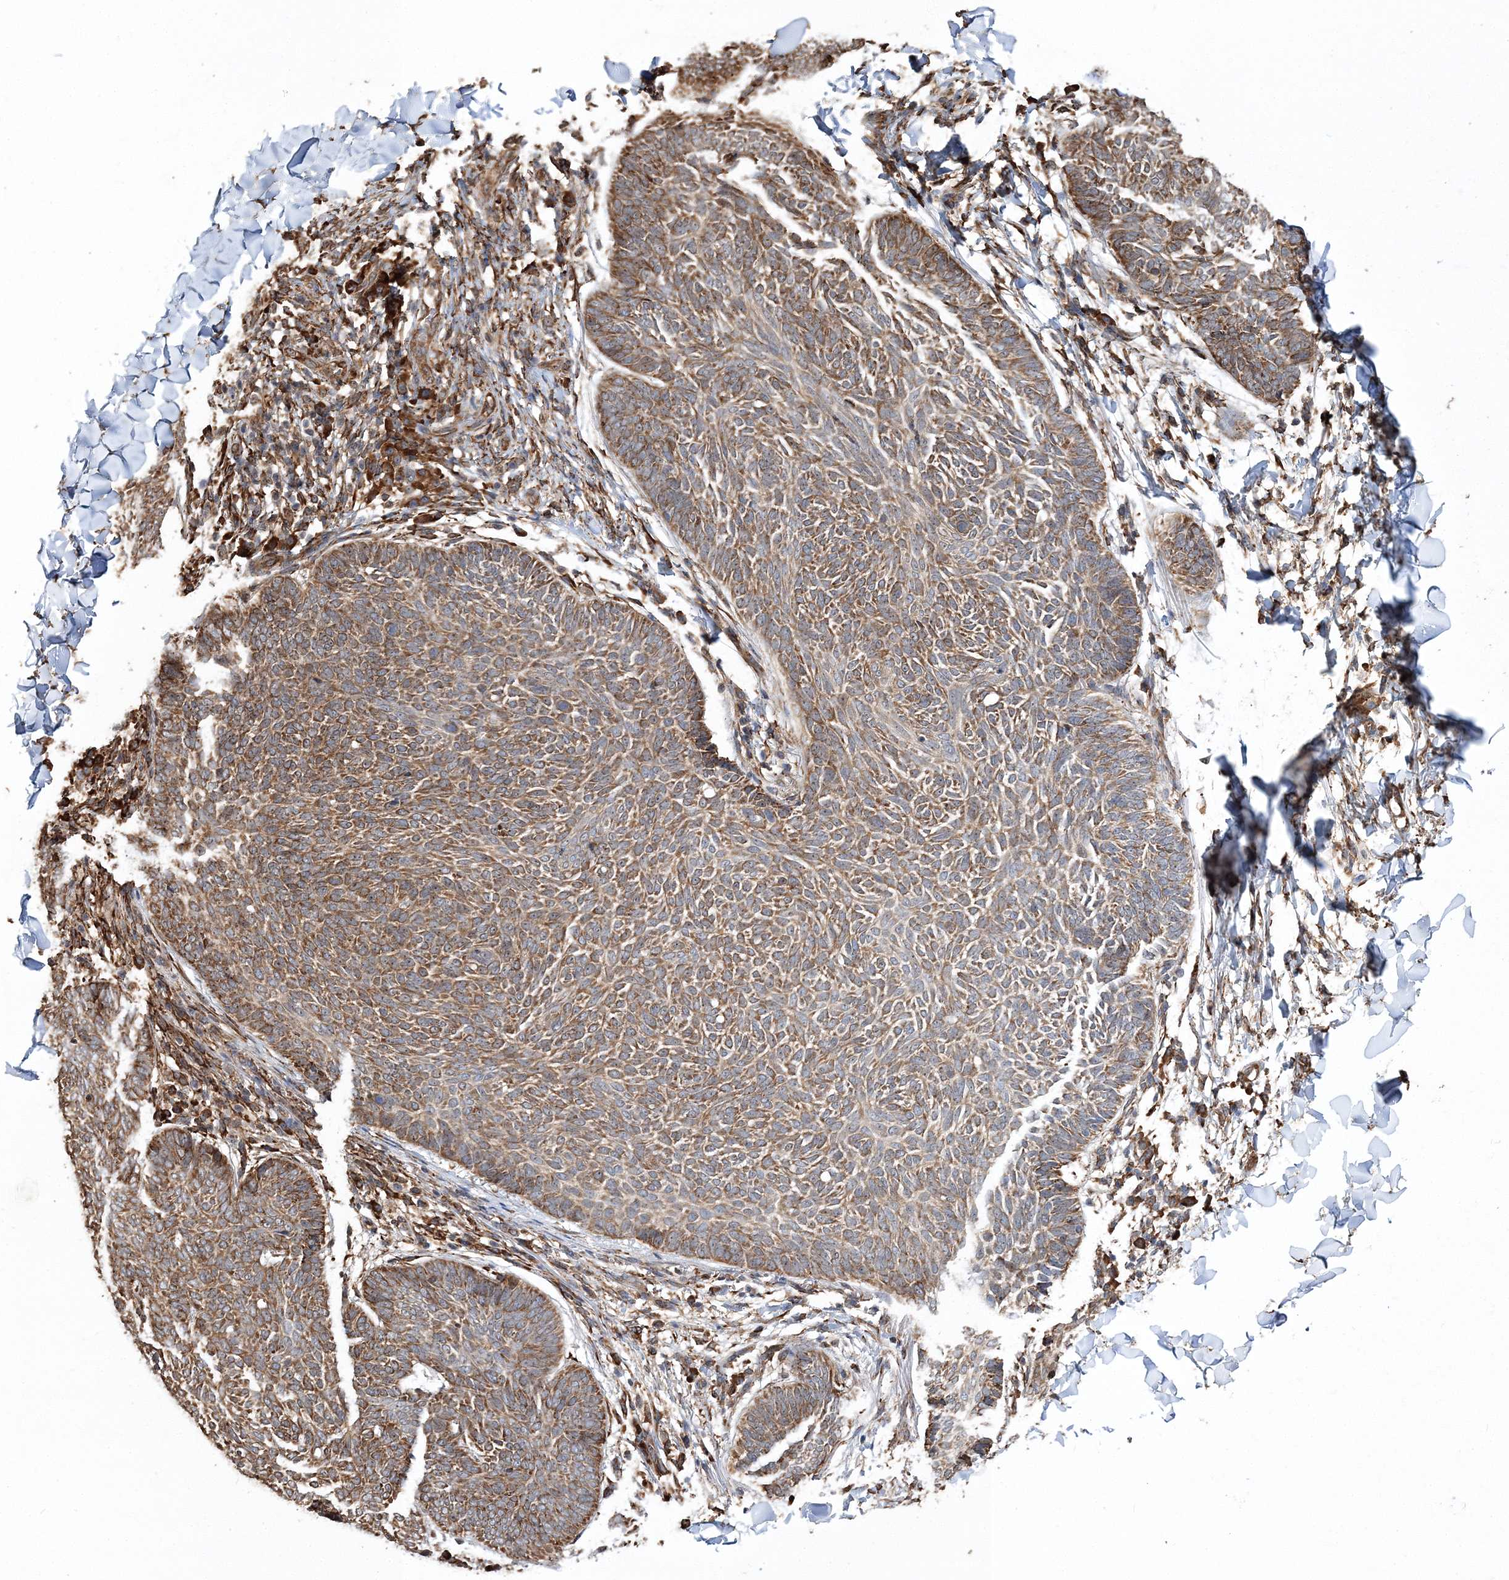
{"staining": {"intensity": "moderate", "quantity": ">75%", "location": "cytoplasmic/membranous"}, "tissue": "skin cancer", "cell_type": "Tumor cells", "image_type": "cancer", "snomed": [{"axis": "morphology", "description": "Normal tissue, NOS"}, {"axis": "morphology", "description": "Basal cell carcinoma"}, {"axis": "topography", "description": "Skin"}], "caption": "Human skin cancer (basal cell carcinoma) stained for a protein (brown) demonstrates moderate cytoplasmic/membranous positive staining in about >75% of tumor cells.", "gene": "SCRN3", "patient": {"sex": "male", "age": 50}}